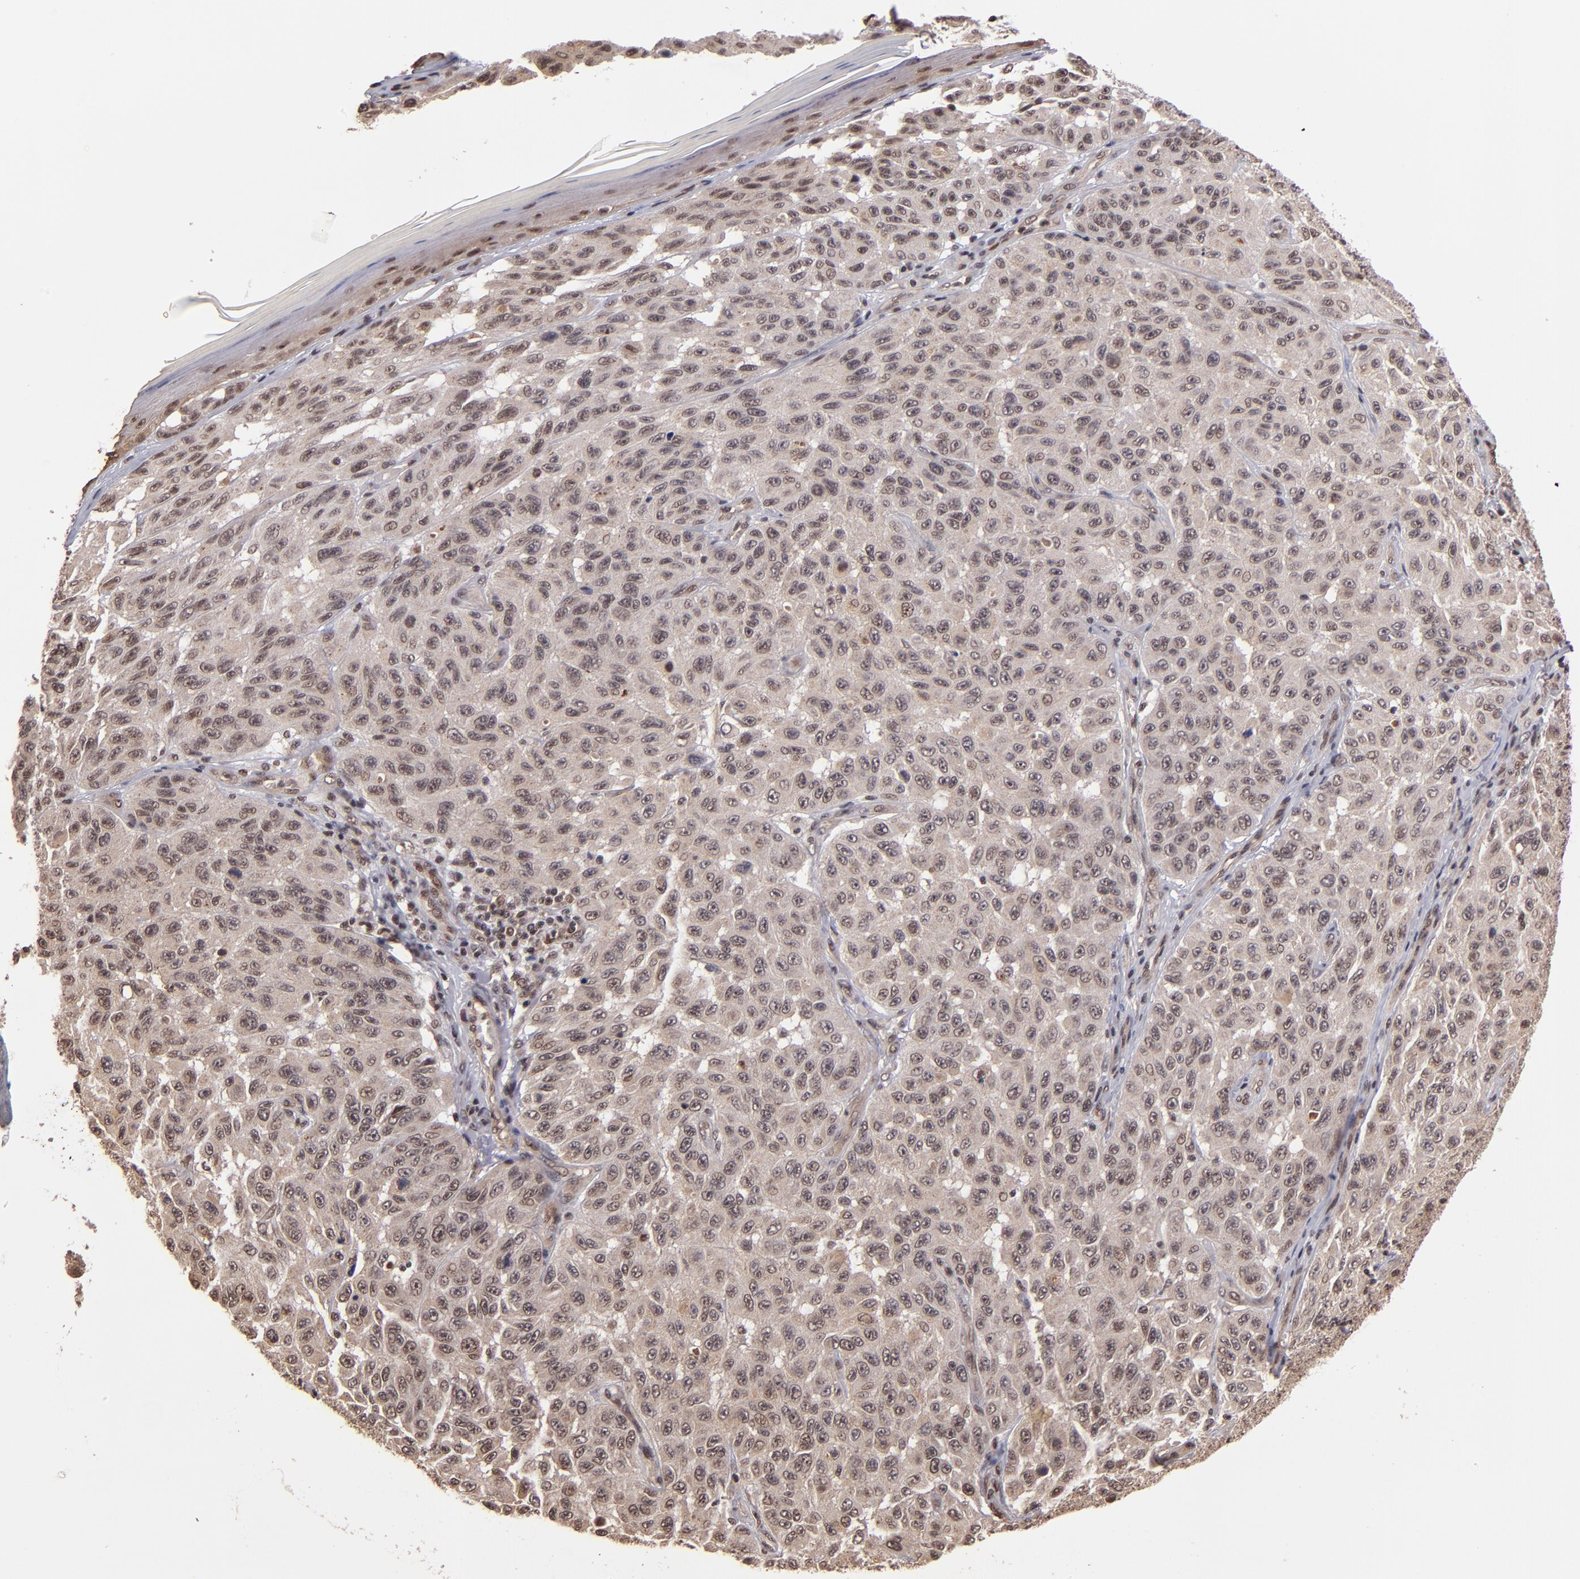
{"staining": {"intensity": "weak", "quantity": "<25%", "location": "nuclear"}, "tissue": "melanoma", "cell_type": "Tumor cells", "image_type": "cancer", "snomed": [{"axis": "morphology", "description": "Malignant melanoma, NOS"}, {"axis": "topography", "description": "Skin"}], "caption": "Image shows no significant protein staining in tumor cells of melanoma.", "gene": "TERF2", "patient": {"sex": "male", "age": 30}}